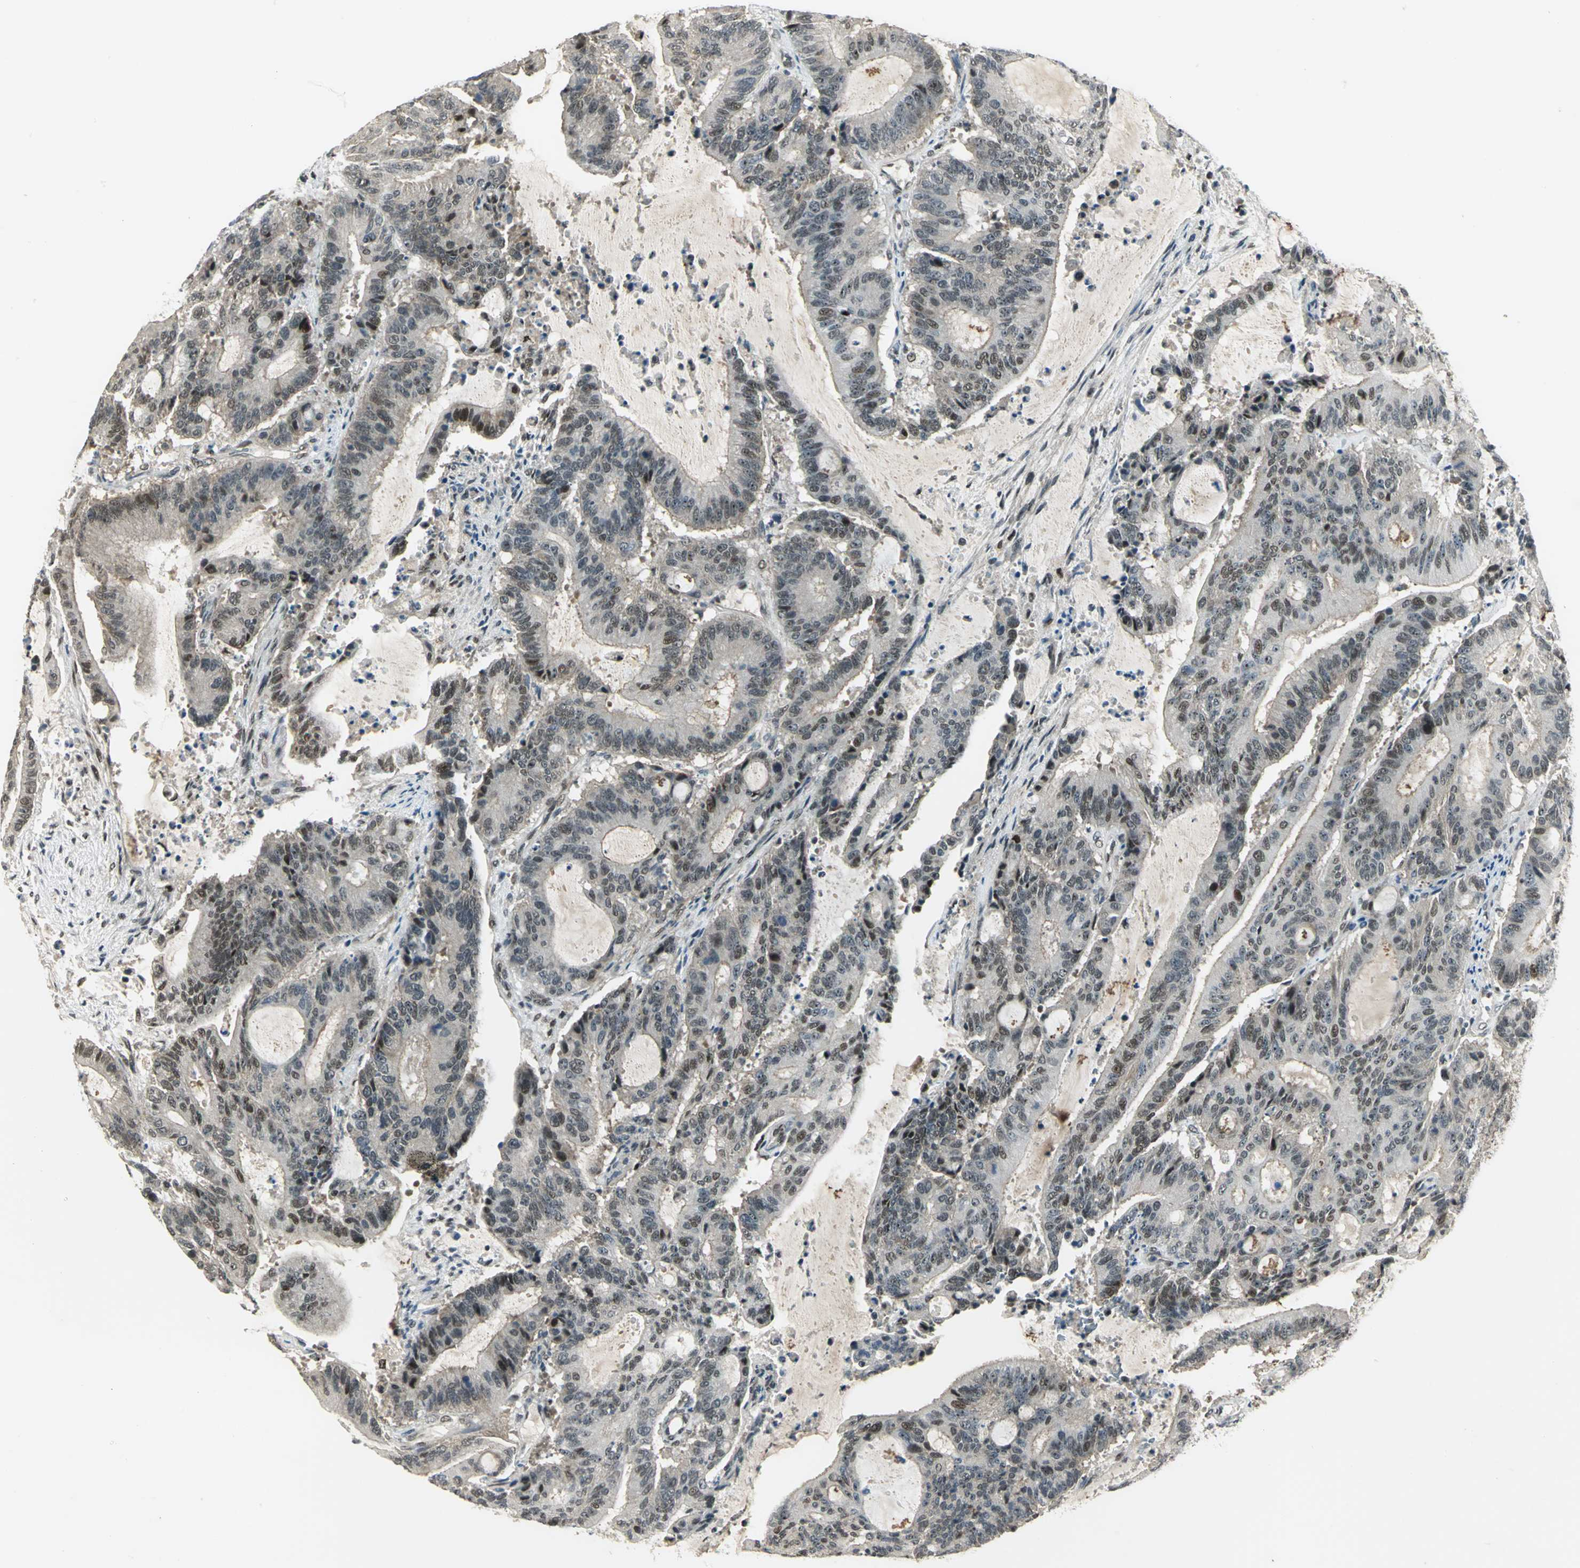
{"staining": {"intensity": "weak", "quantity": "<25%", "location": "nuclear"}, "tissue": "liver cancer", "cell_type": "Tumor cells", "image_type": "cancer", "snomed": [{"axis": "morphology", "description": "Cholangiocarcinoma"}, {"axis": "topography", "description": "Liver"}], "caption": "DAB immunohistochemical staining of human cholangiocarcinoma (liver) exhibits no significant expression in tumor cells.", "gene": "RAD17", "patient": {"sex": "female", "age": 73}}